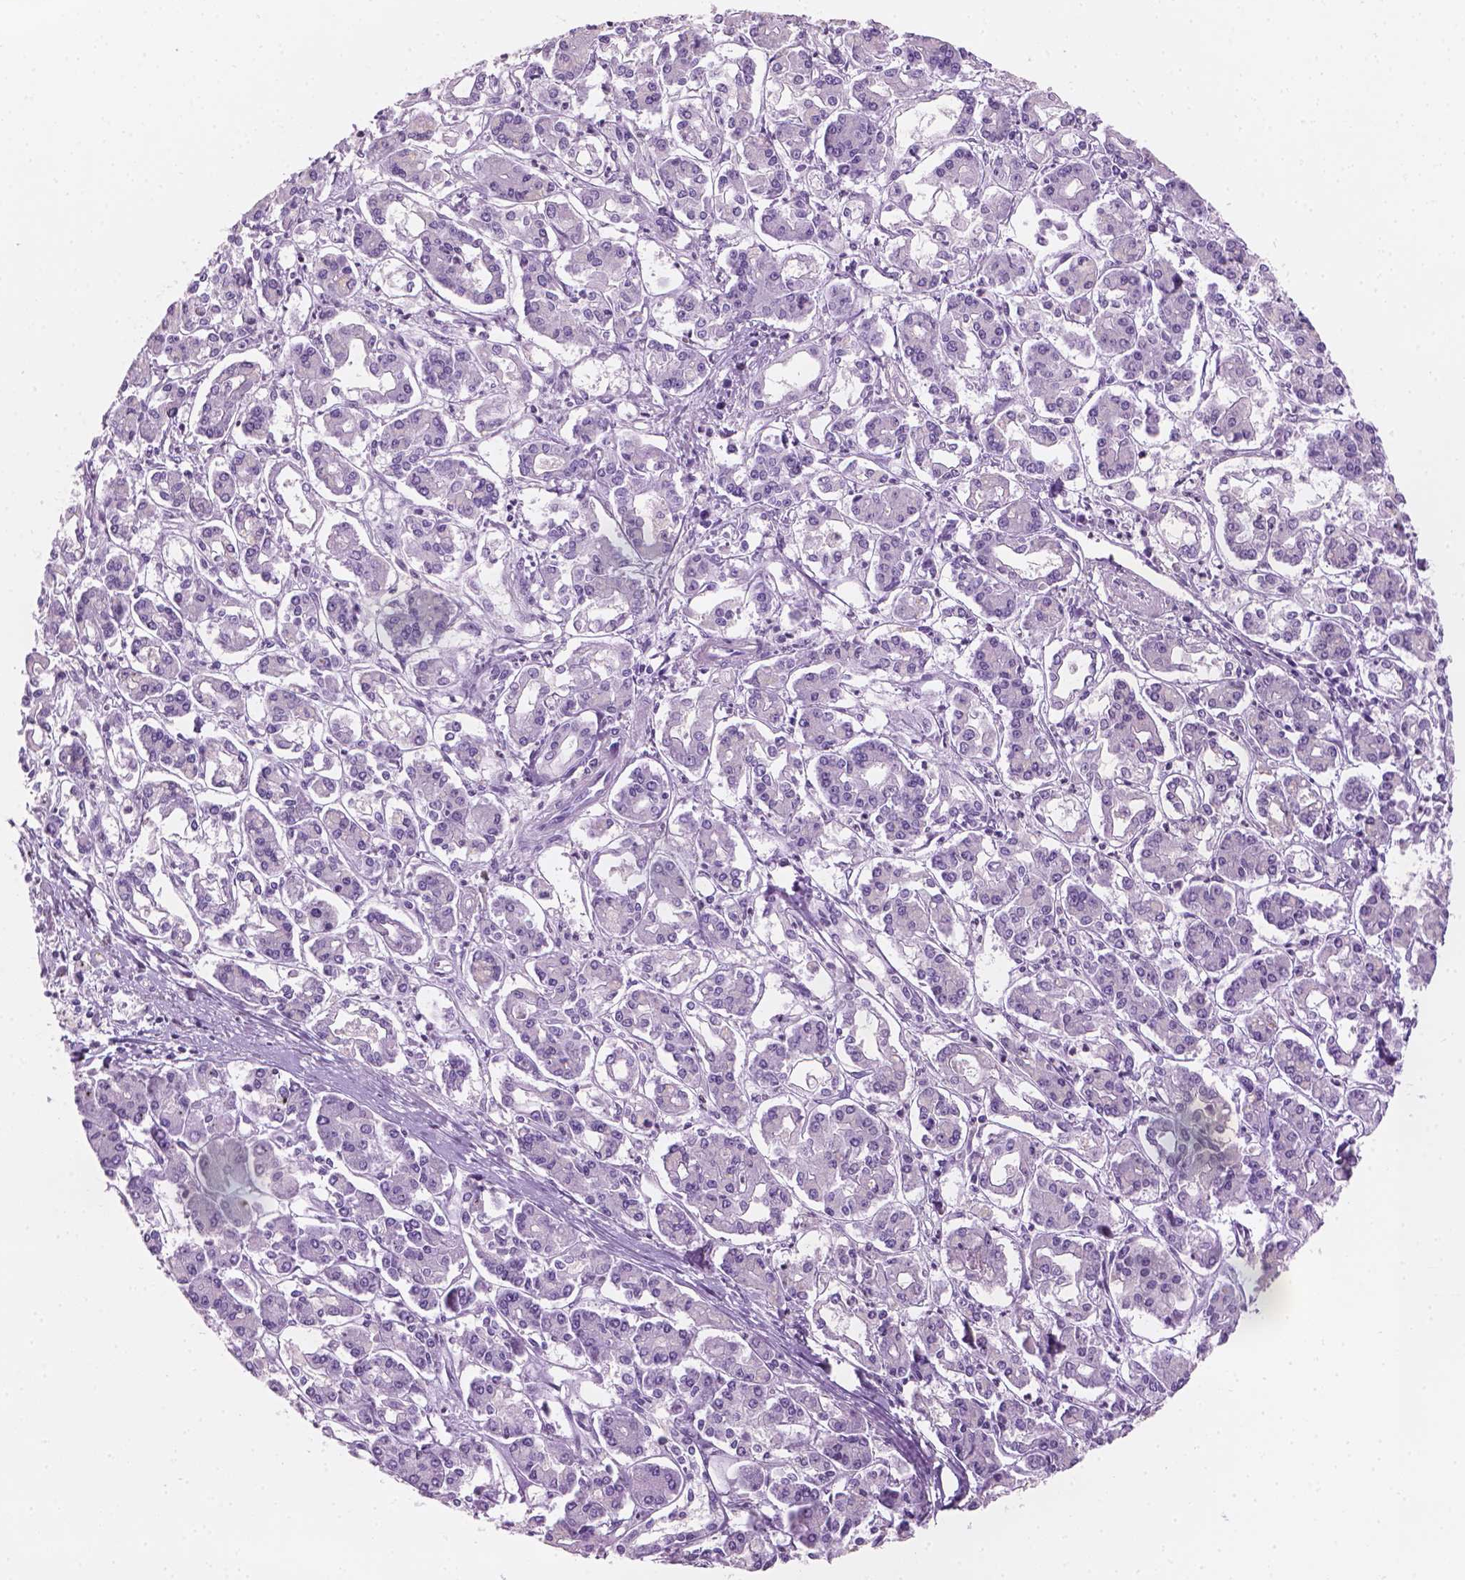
{"staining": {"intensity": "negative", "quantity": "none", "location": "none"}, "tissue": "pancreatic cancer", "cell_type": "Tumor cells", "image_type": "cancer", "snomed": [{"axis": "morphology", "description": "Adenocarcinoma, NOS"}, {"axis": "topography", "description": "Pancreas"}], "caption": "The micrograph reveals no significant staining in tumor cells of pancreatic cancer (adenocarcinoma).", "gene": "TTC29", "patient": {"sex": "male", "age": 85}}